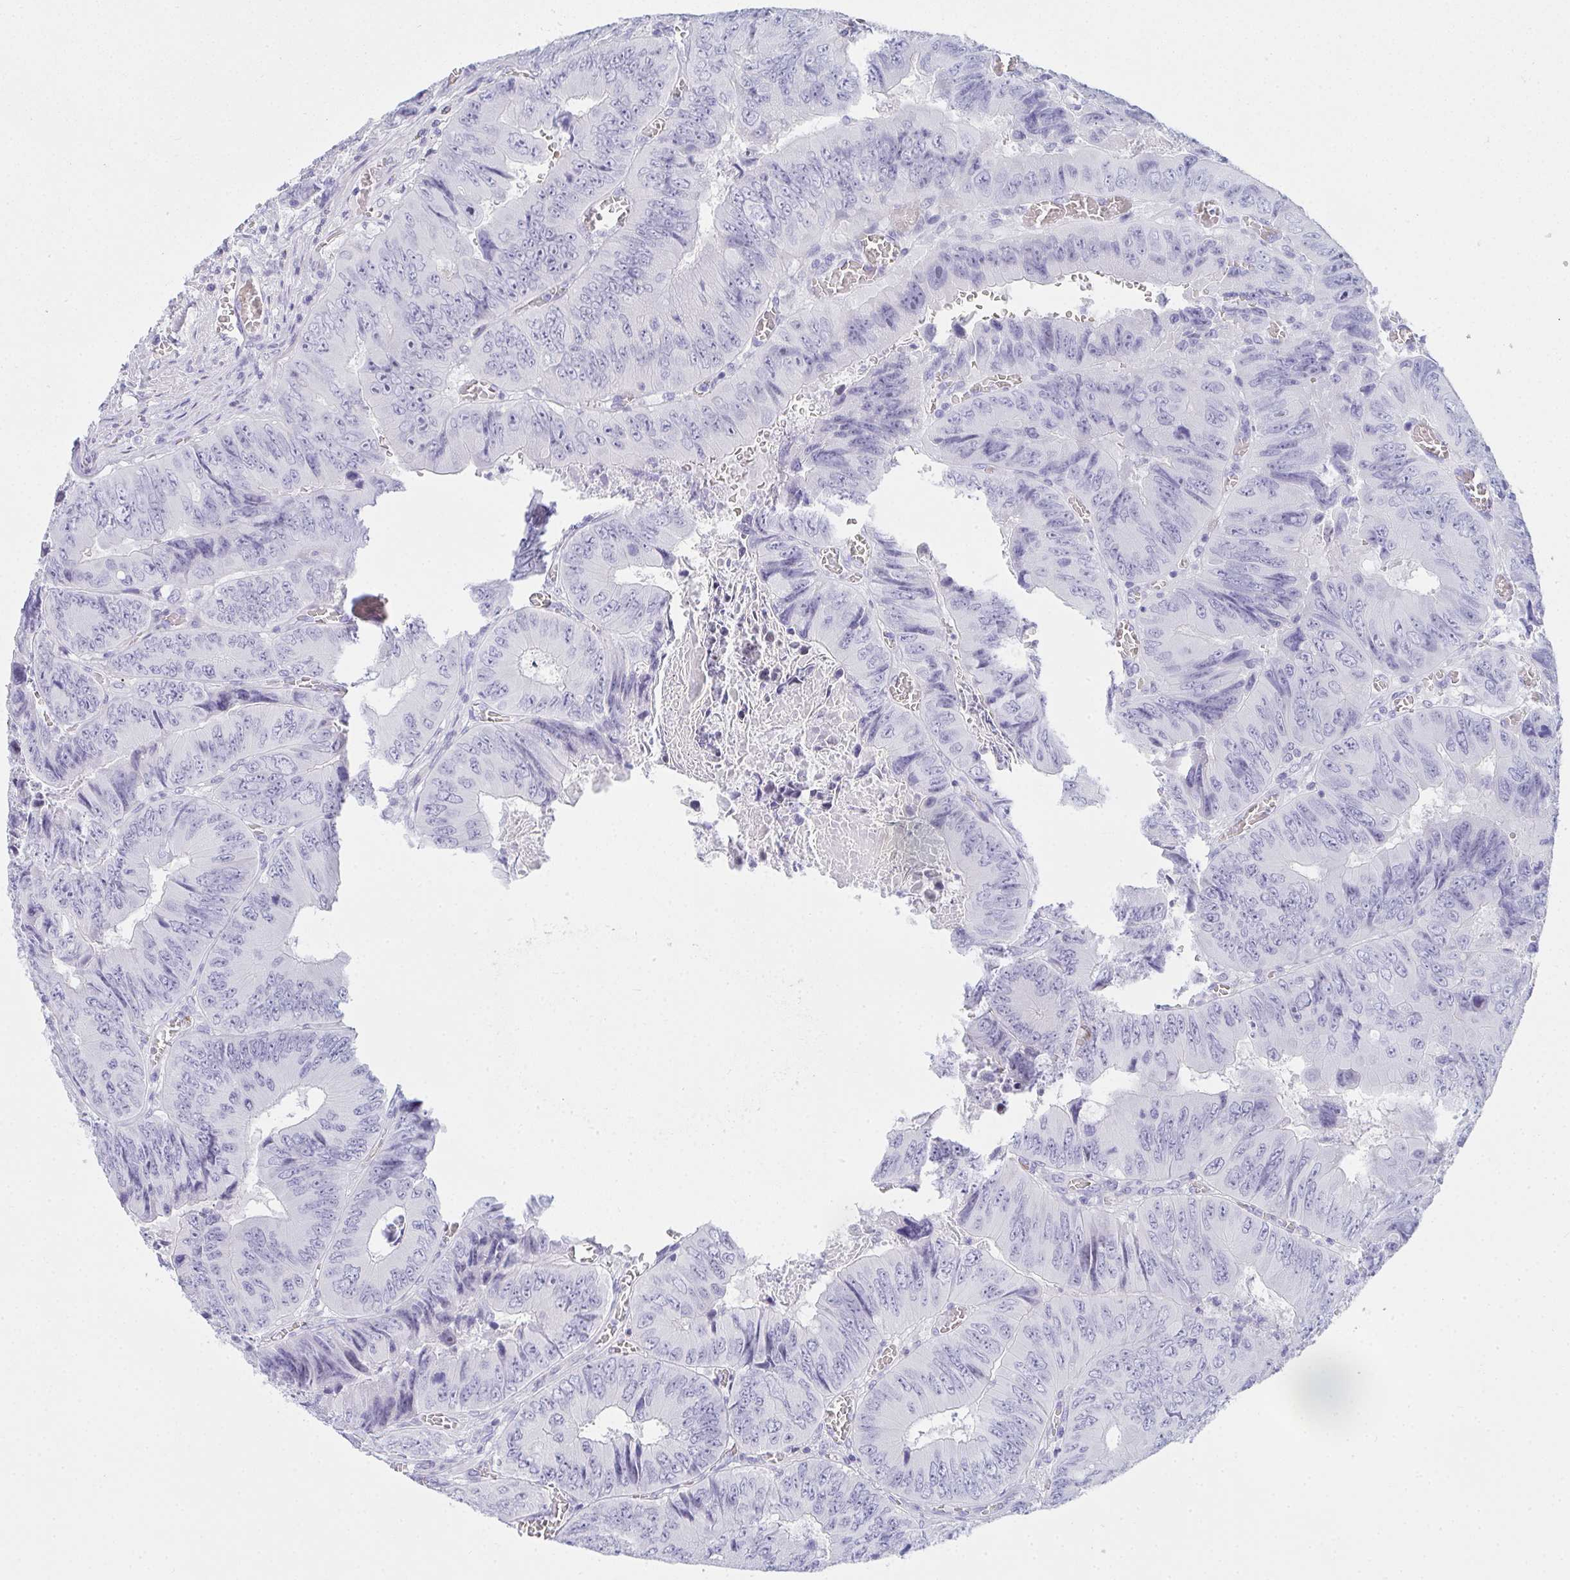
{"staining": {"intensity": "negative", "quantity": "none", "location": "none"}, "tissue": "colorectal cancer", "cell_type": "Tumor cells", "image_type": "cancer", "snomed": [{"axis": "morphology", "description": "Adenocarcinoma, NOS"}, {"axis": "topography", "description": "Colon"}], "caption": "Photomicrograph shows no protein staining in tumor cells of colorectal cancer (adenocarcinoma) tissue.", "gene": "ZNF182", "patient": {"sex": "female", "age": 84}}